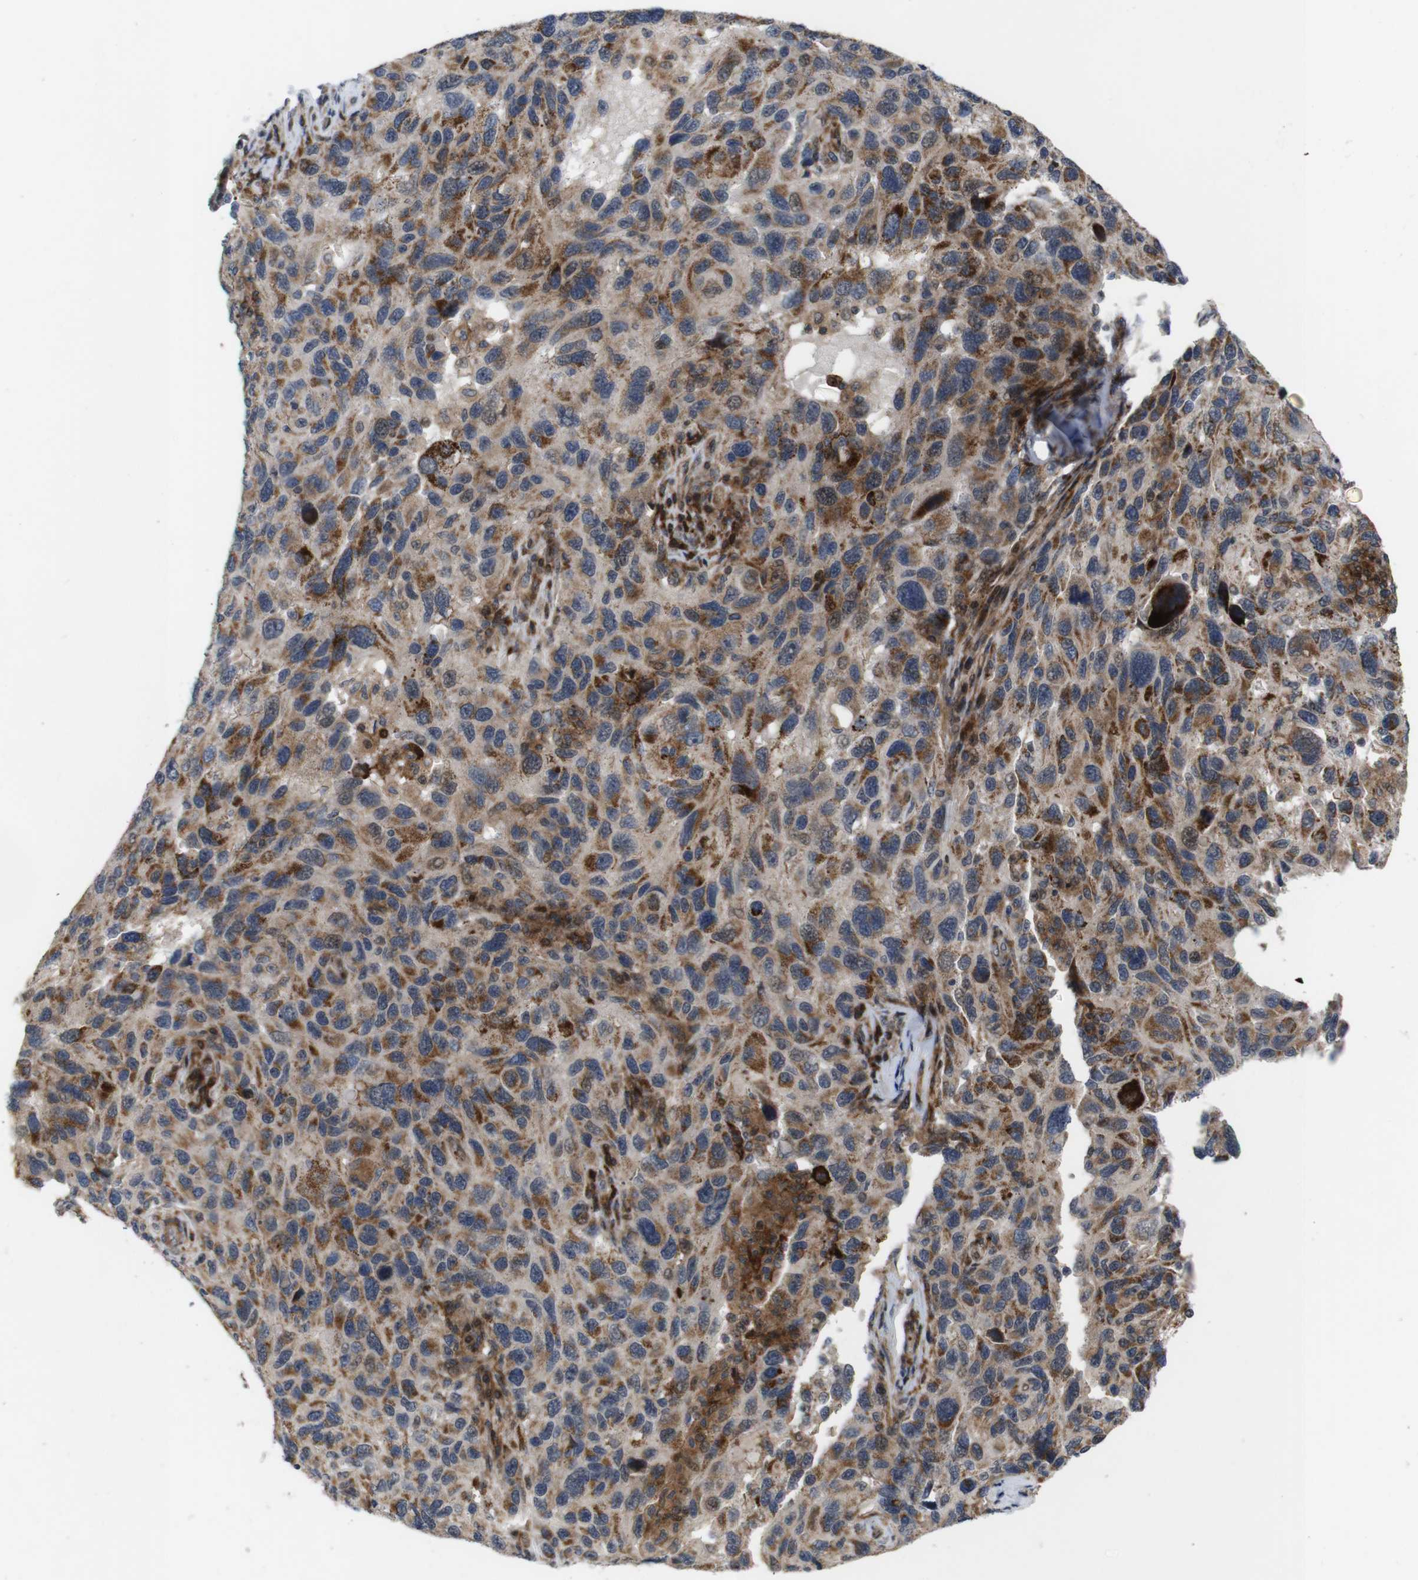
{"staining": {"intensity": "moderate", "quantity": ">75%", "location": "cytoplasmic/membranous"}, "tissue": "melanoma", "cell_type": "Tumor cells", "image_type": "cancer", "snomed": [{"axis": "morphology", "description": "Malignant melanoma, NOS"}, {"axis": "topography", "description": "Skin"}], "caption": "Immunohistochemistry of melanoma reveals medium levels of moderate cytoplasmic/membranous positivity in approximately >75% of tumor cells. (DAB = brown stain, brightfield microscopy at high magnification).", "gene": "ATP7B", "patient": {"sex": "male", "age": 53}}